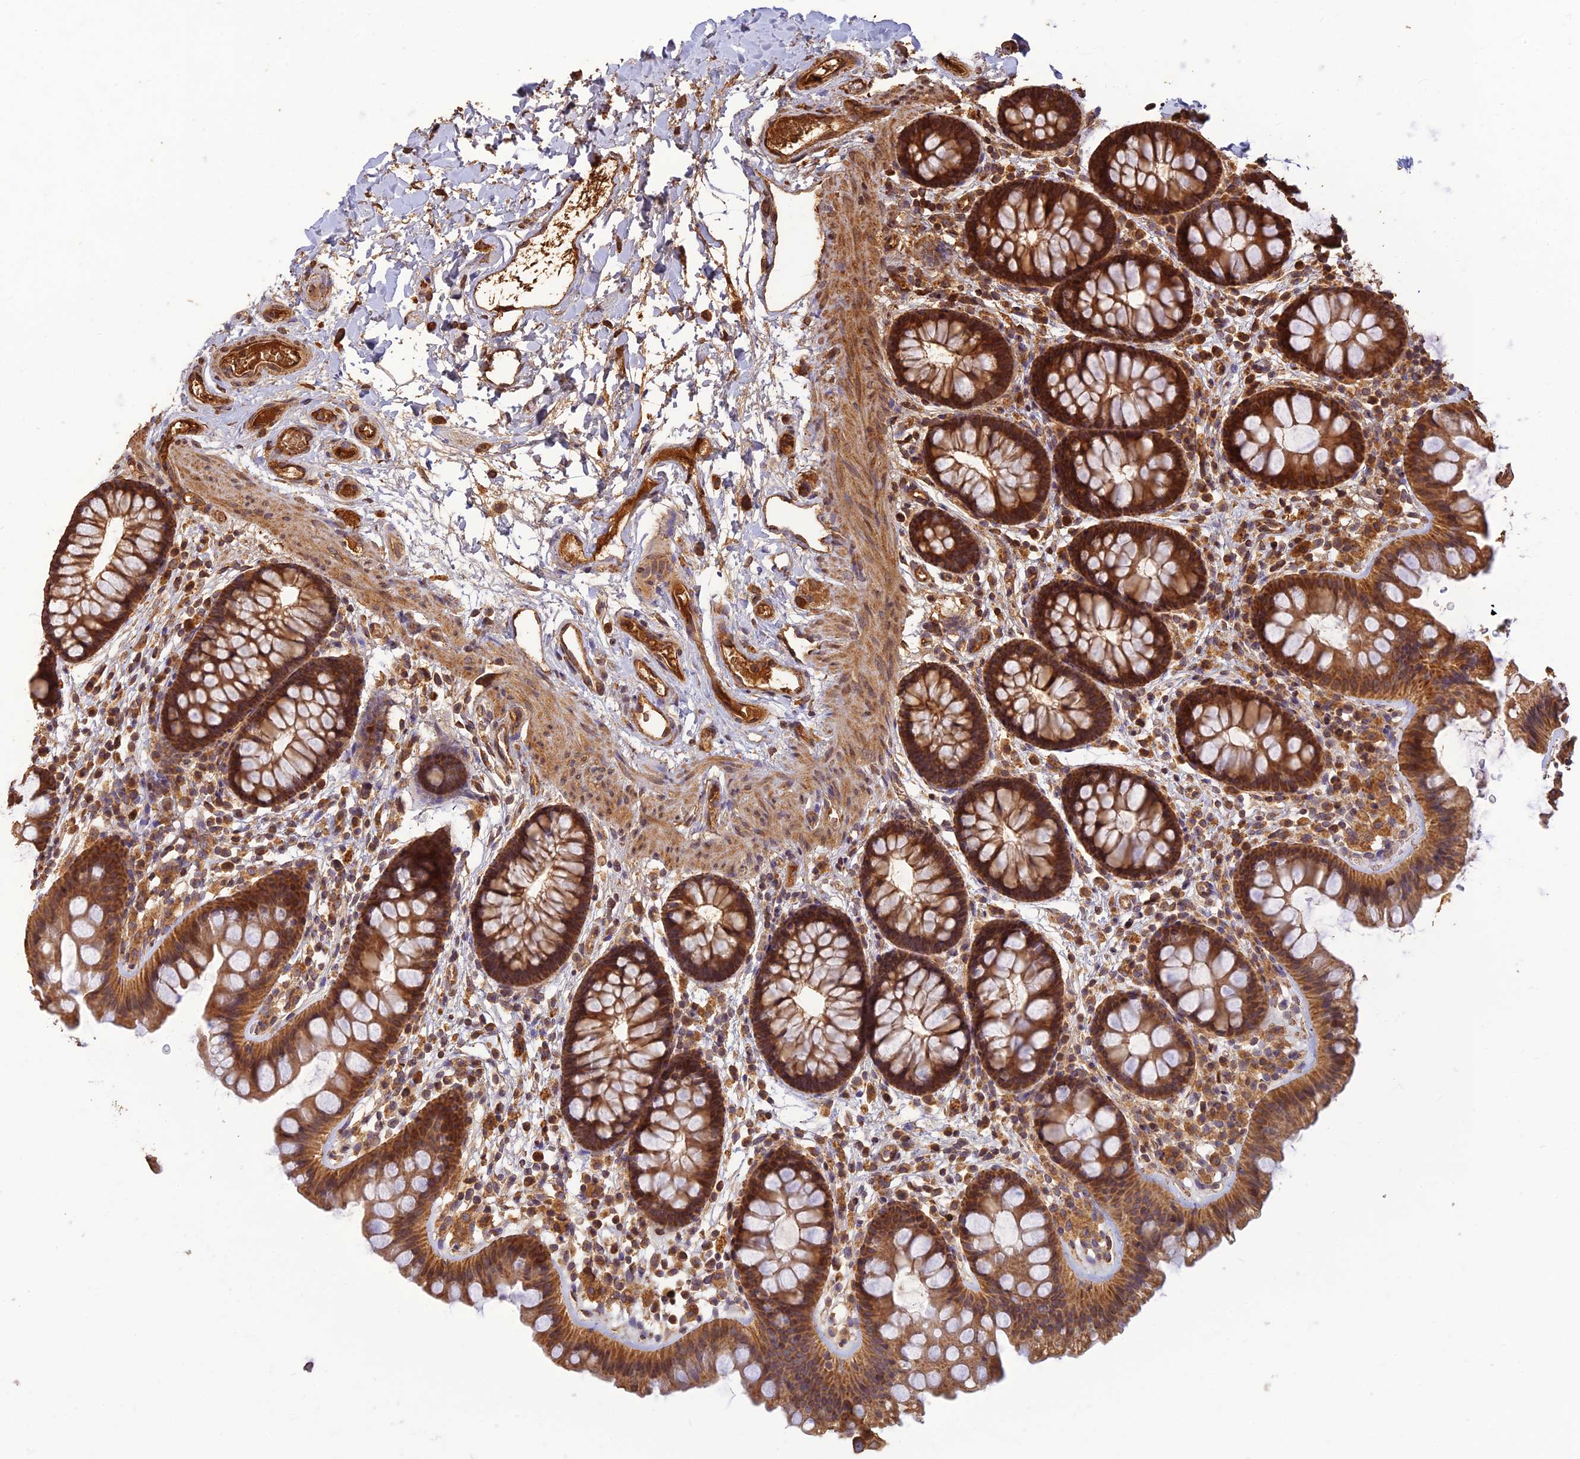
{"staining": {"intensity": "strong", "quantity": ">75%", "location": "cytoplasmic/membranous"}, "tissue": "colon", "cell_type": "Endothelial cells", "image_type": "normal", "snomed": [{"axis": "morphology", "description": "Normal tissue, NOS"}, {"axis": "topography", "description": "Colon"}], "caption": "Strong cytoplasmic/membranous protein expression is present in approximately >75% of endothelial cells in colon. The protein is stained brown, and the nuclei are stained in blue (DAB IHC with brightfield microscopy, high magnification).", "gene": "CORO1C", "patient": {"sex": "female", "age": 62}}